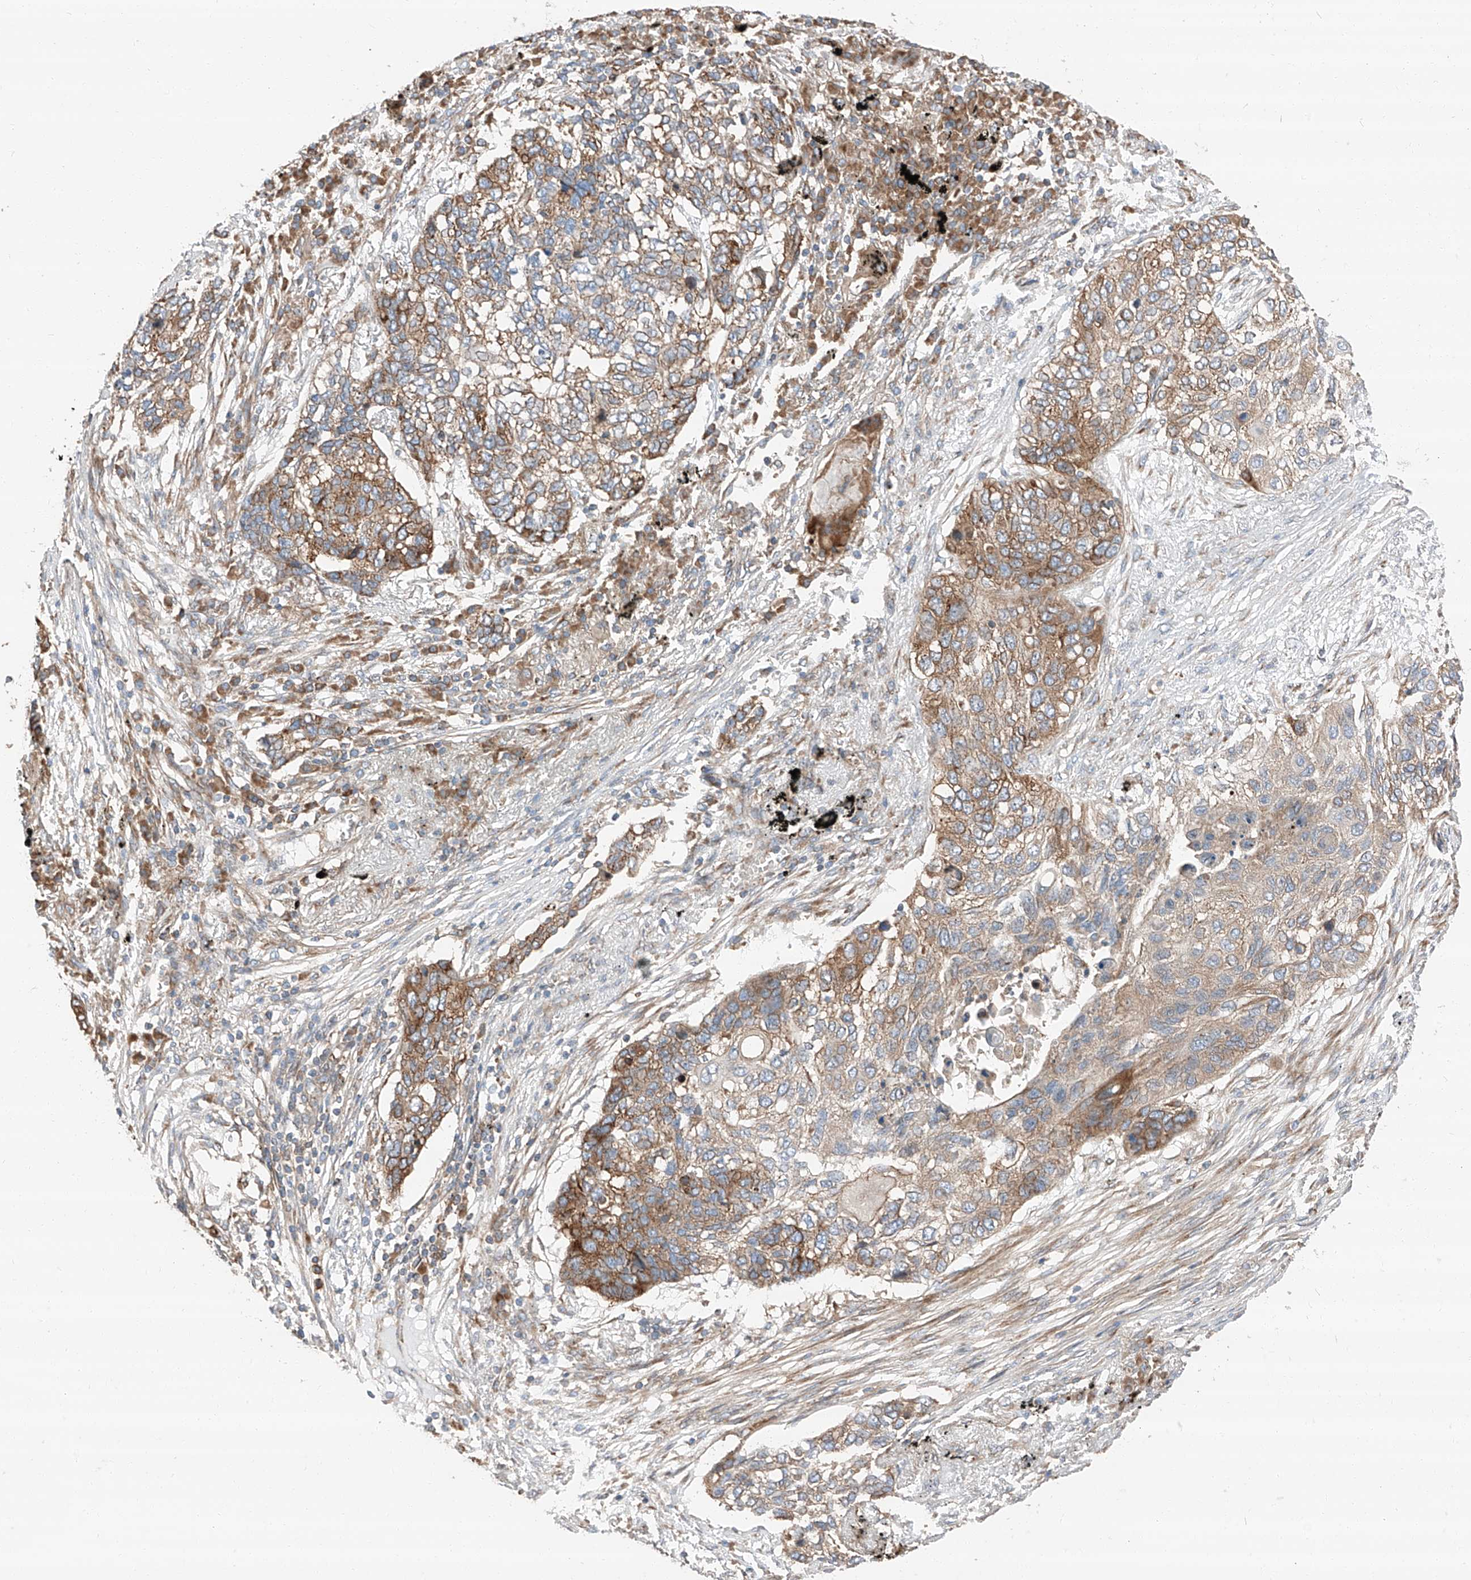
{"staining": {"intensity": "moderate", "quantity": "25%-75%", "location": "cytoplasmic/membranous"}, "tissue": "lung cancer", "cell_type": "Tumor cells", "image_type": "cancer", "snomed": [{"axis": "morphology", "description": "Squamous cell carcinoma, NOS"}, {"axis": "topography", "description": "Lung"}], "caption": "High-power microscopy captured an immunohistochemistry photomicrograph of lung cancer (squamous cell carcinoma), revealing moderate cytoplasmic/membranous positivity in approximately 25%-75% of tumor cells.", "gene": "ZC3H15", "patient": {"sex": "female", "age": 63}}